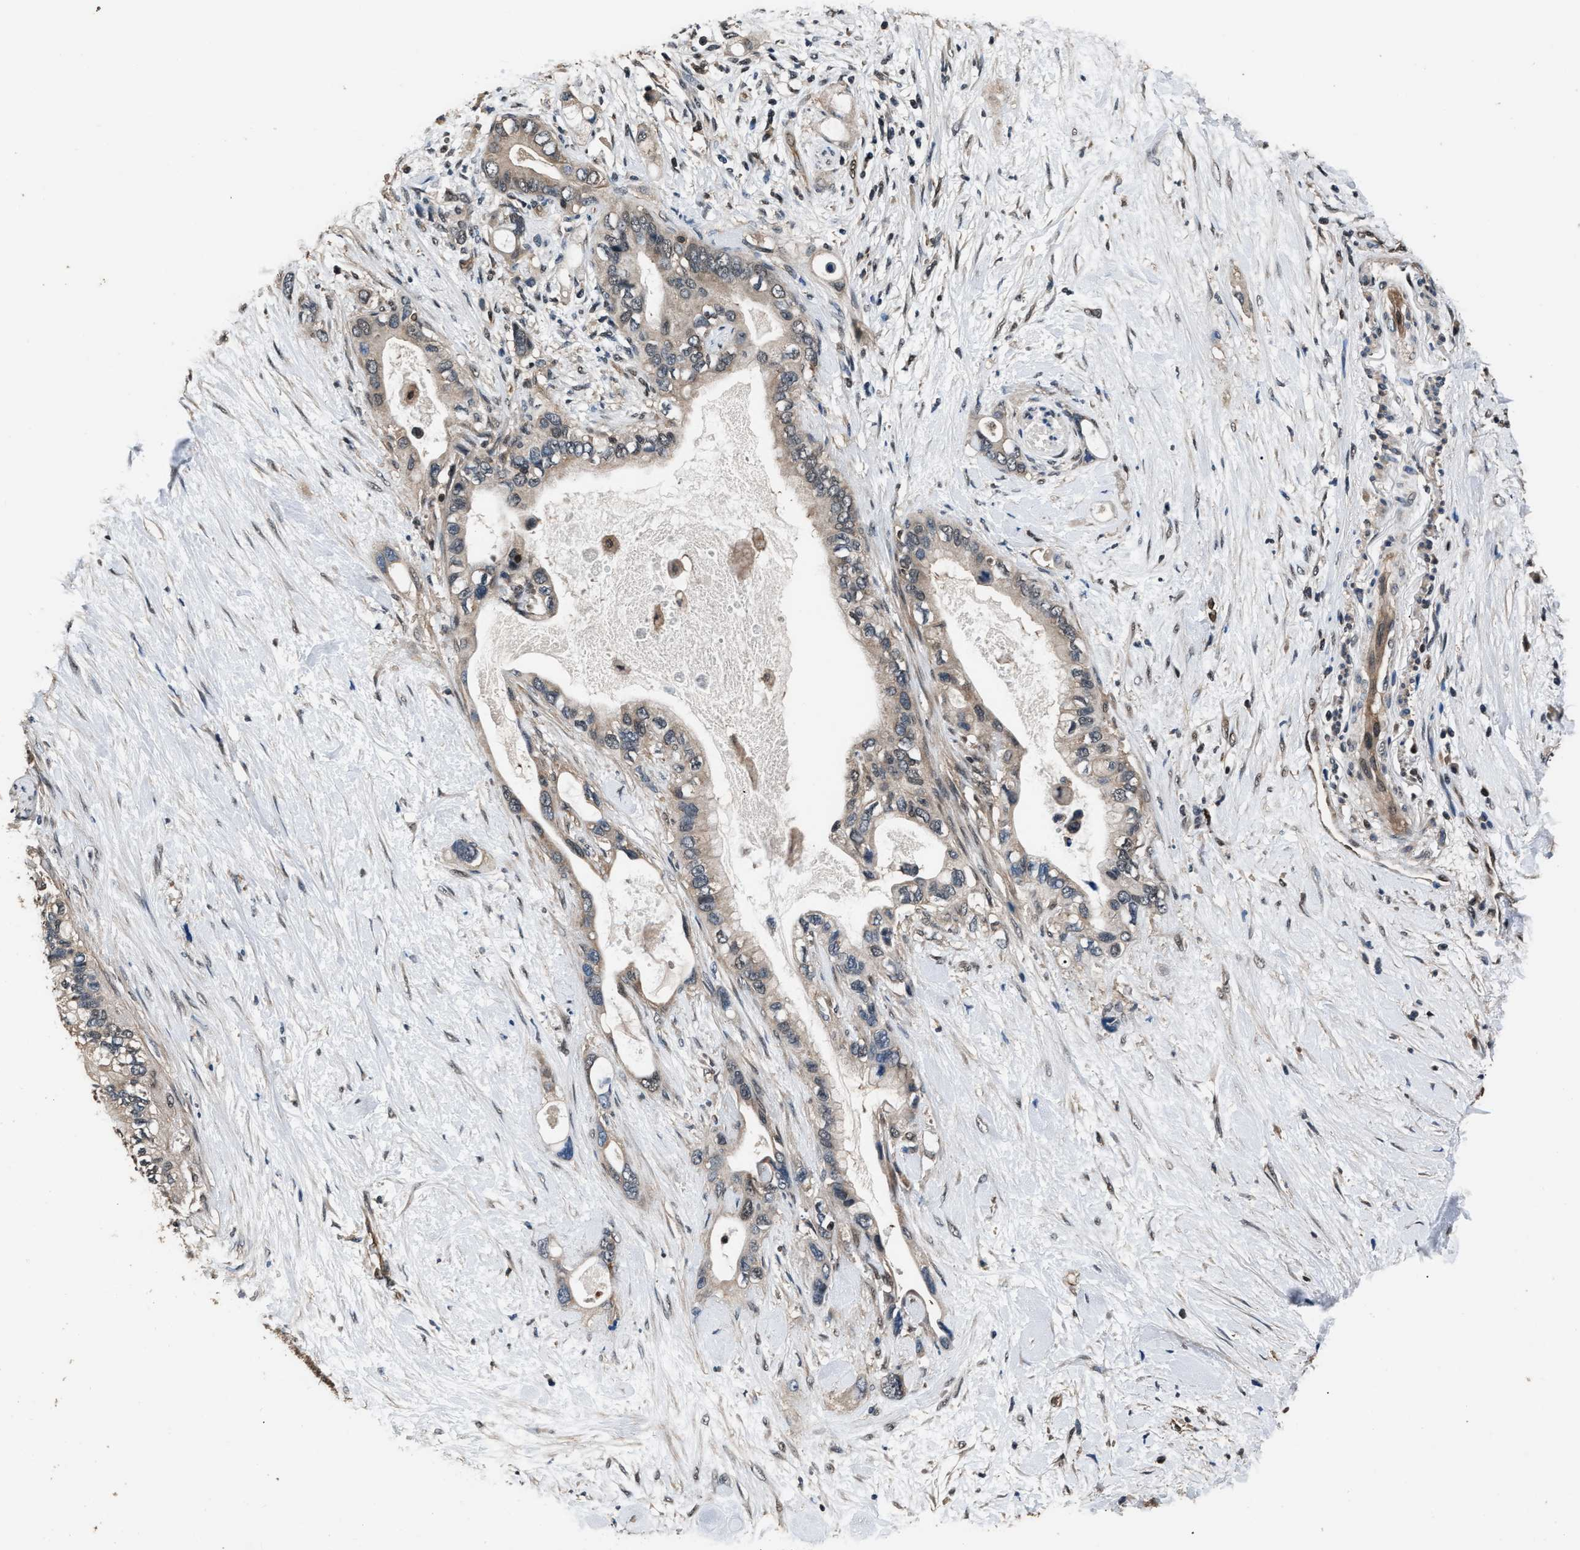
{"staining": {"intensity": "weak", "quantity": ">75%", "location": "cytoplasmic/membranous,nuclear"}, "tissue": "pancreatic cancer", "cell_type": "Tumor cells", "image_type": "cancer", "snomed": [{"axis": "morphology", "description": "Adenocarcinoma, NOS"}, {"axis": "topography", "description": "Pancreas"}], "caption": "Immunohistochemical staining of human pancreatic adenocarcinoma displays low levels of weak cytoplasmic/membranous and nuclear protein positivity in approximately >75% of tumor cells.", "gene": "DFFA", "patient": {"sex": "female", "age": 56}}